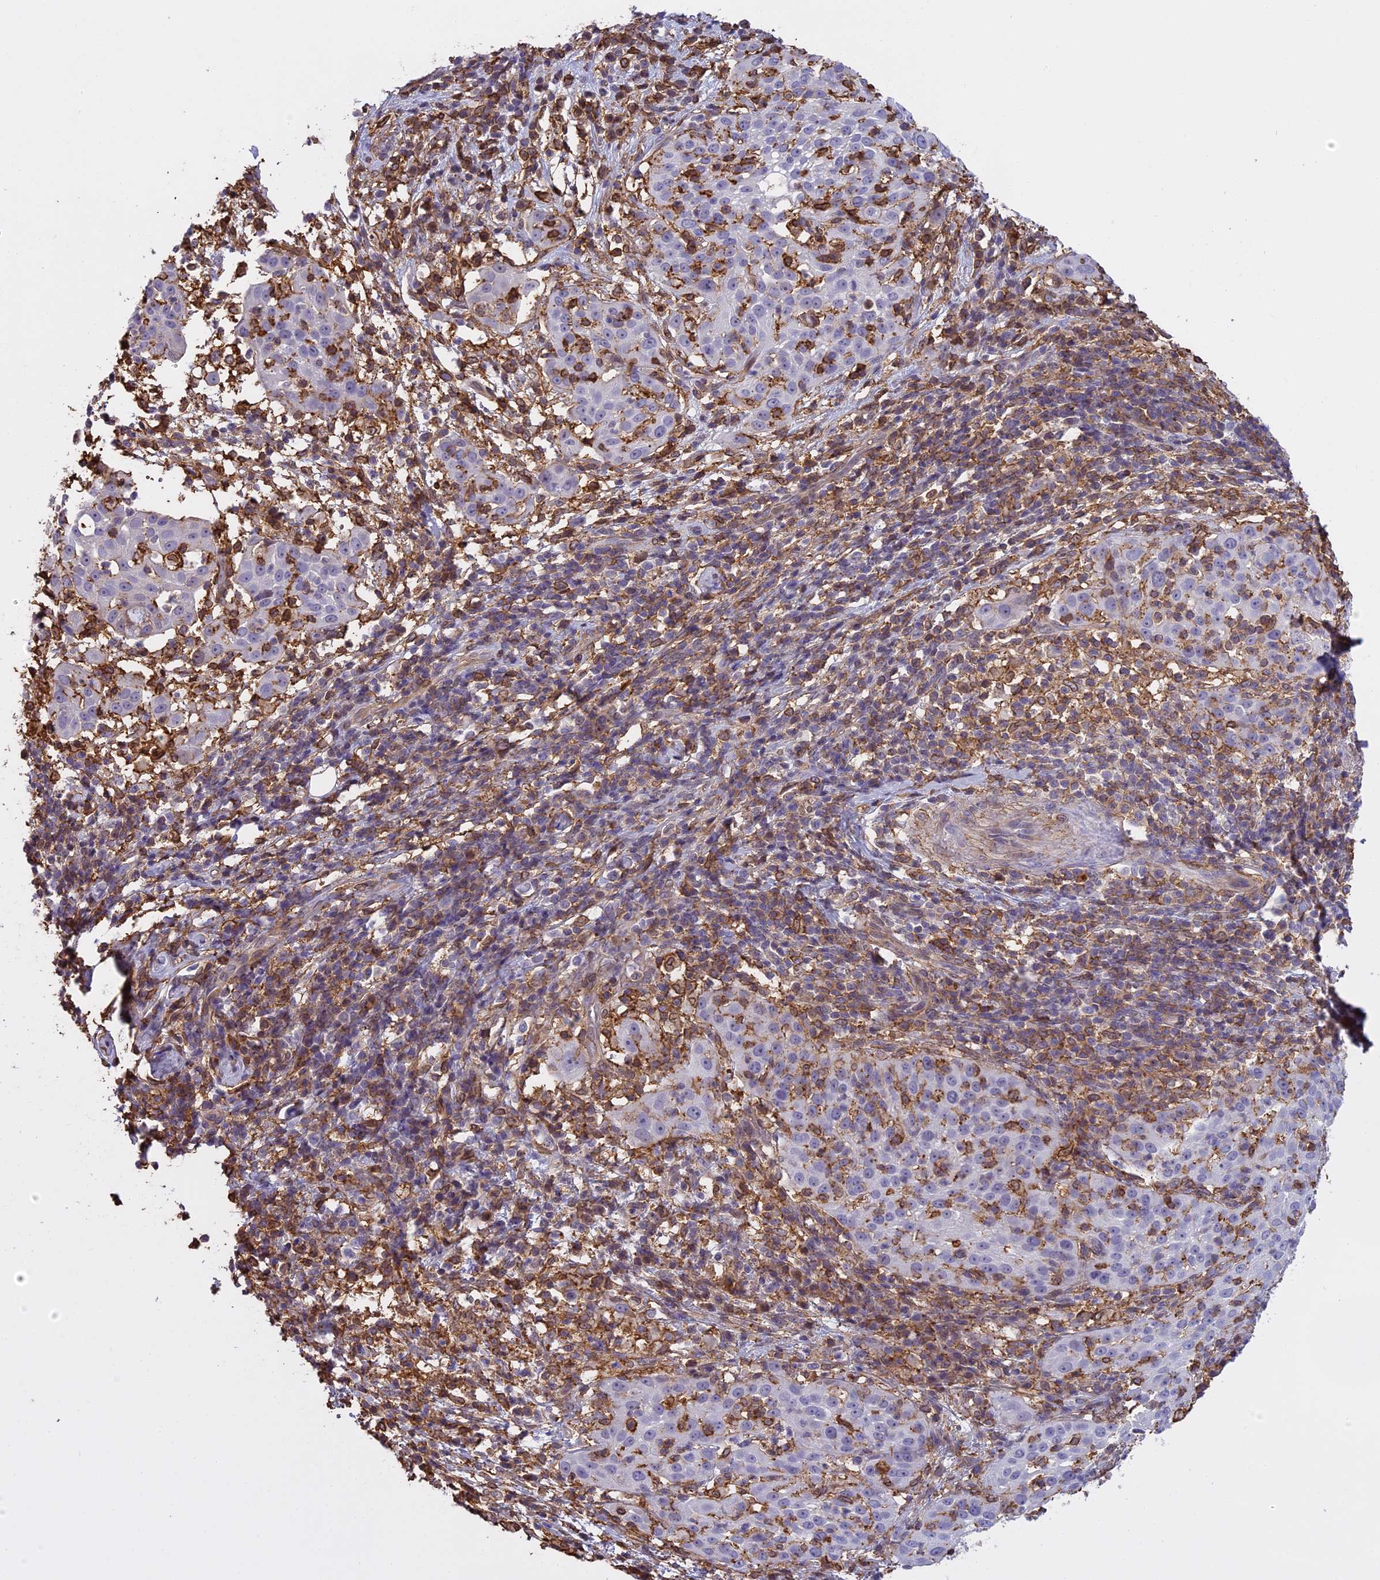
{"staining": {"intensity": "negative", "quantity": "none", "location": "none"}, "tissue": "cervical cancer", "cell_type": "Tumor cells", "image_type": "cancer", "snomed": [{"axis": "morphology", "description": "Squamous cell carcinoma, NOS"}, {"axis": "topography", "description": "Cervix"}], "caption": "The immunohistochemistry (IHC) histopathology image has no significant positivity in tumor cells of cervical cancer tissue.", "gene": "TMEM255B", "patient": {"sex": "female", "age": 57}}